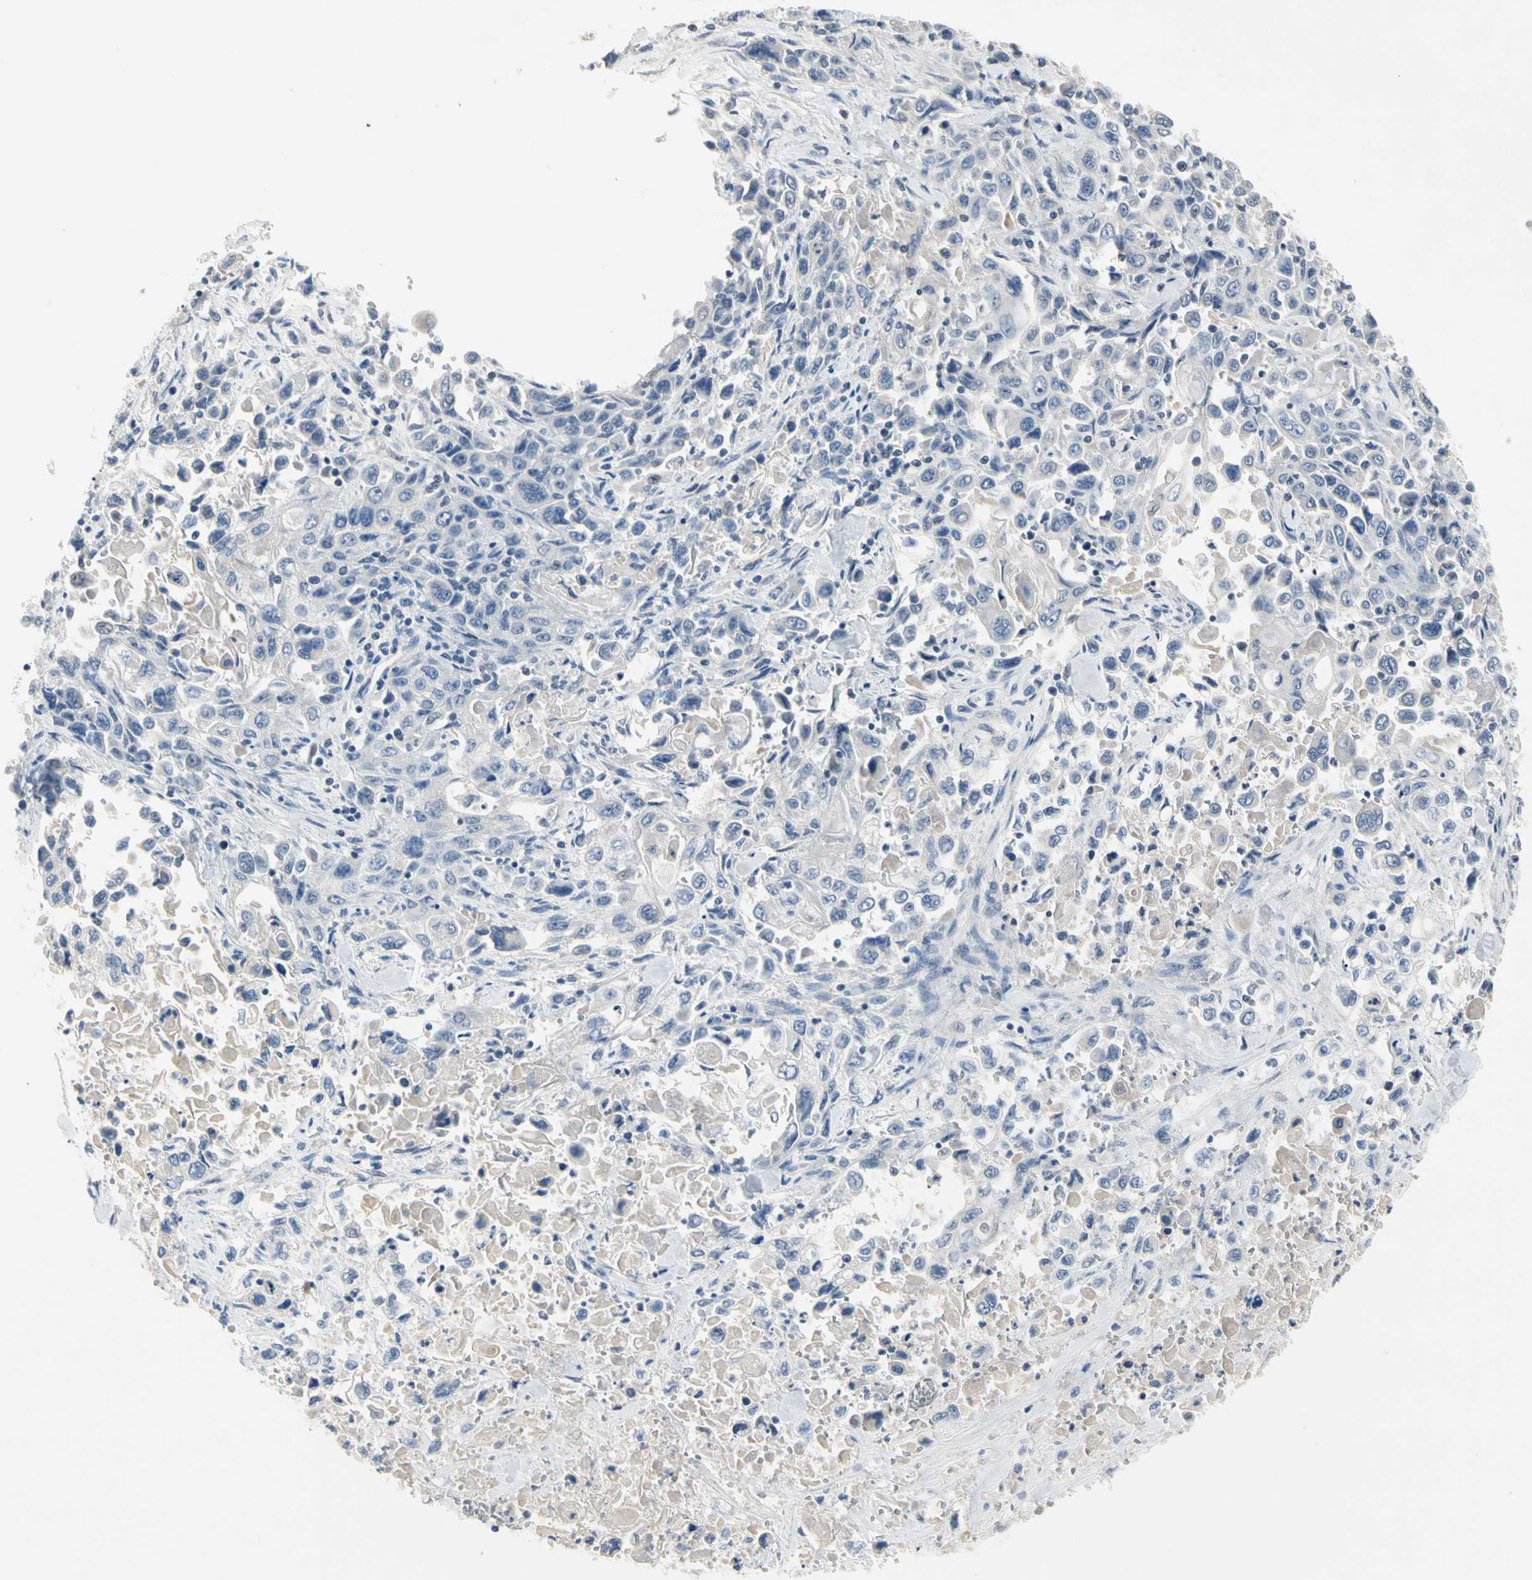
{"staining": {"intensity": "negative", "quantity": "none", "location": "none"}, "tissue": "pancreatic cancer", "cell_type": "Tumor cells", "image_type": "cancer", "snomed": [{"axis": "morphology", "description": "Adenocarcinoma, NOS"}, {"axis": "topography", "description": "Pancreas"}], "caption": "DAB immunohistochemical staining of pancreatic adenocarcinoma exhibits no significant expression in tumor cells. (DAB (3,3'-diaminobenzidine) IHC with hematoxylin counter stain).", "gene": "ECRG4", "patient": {"sex": "male", "age": 70}}